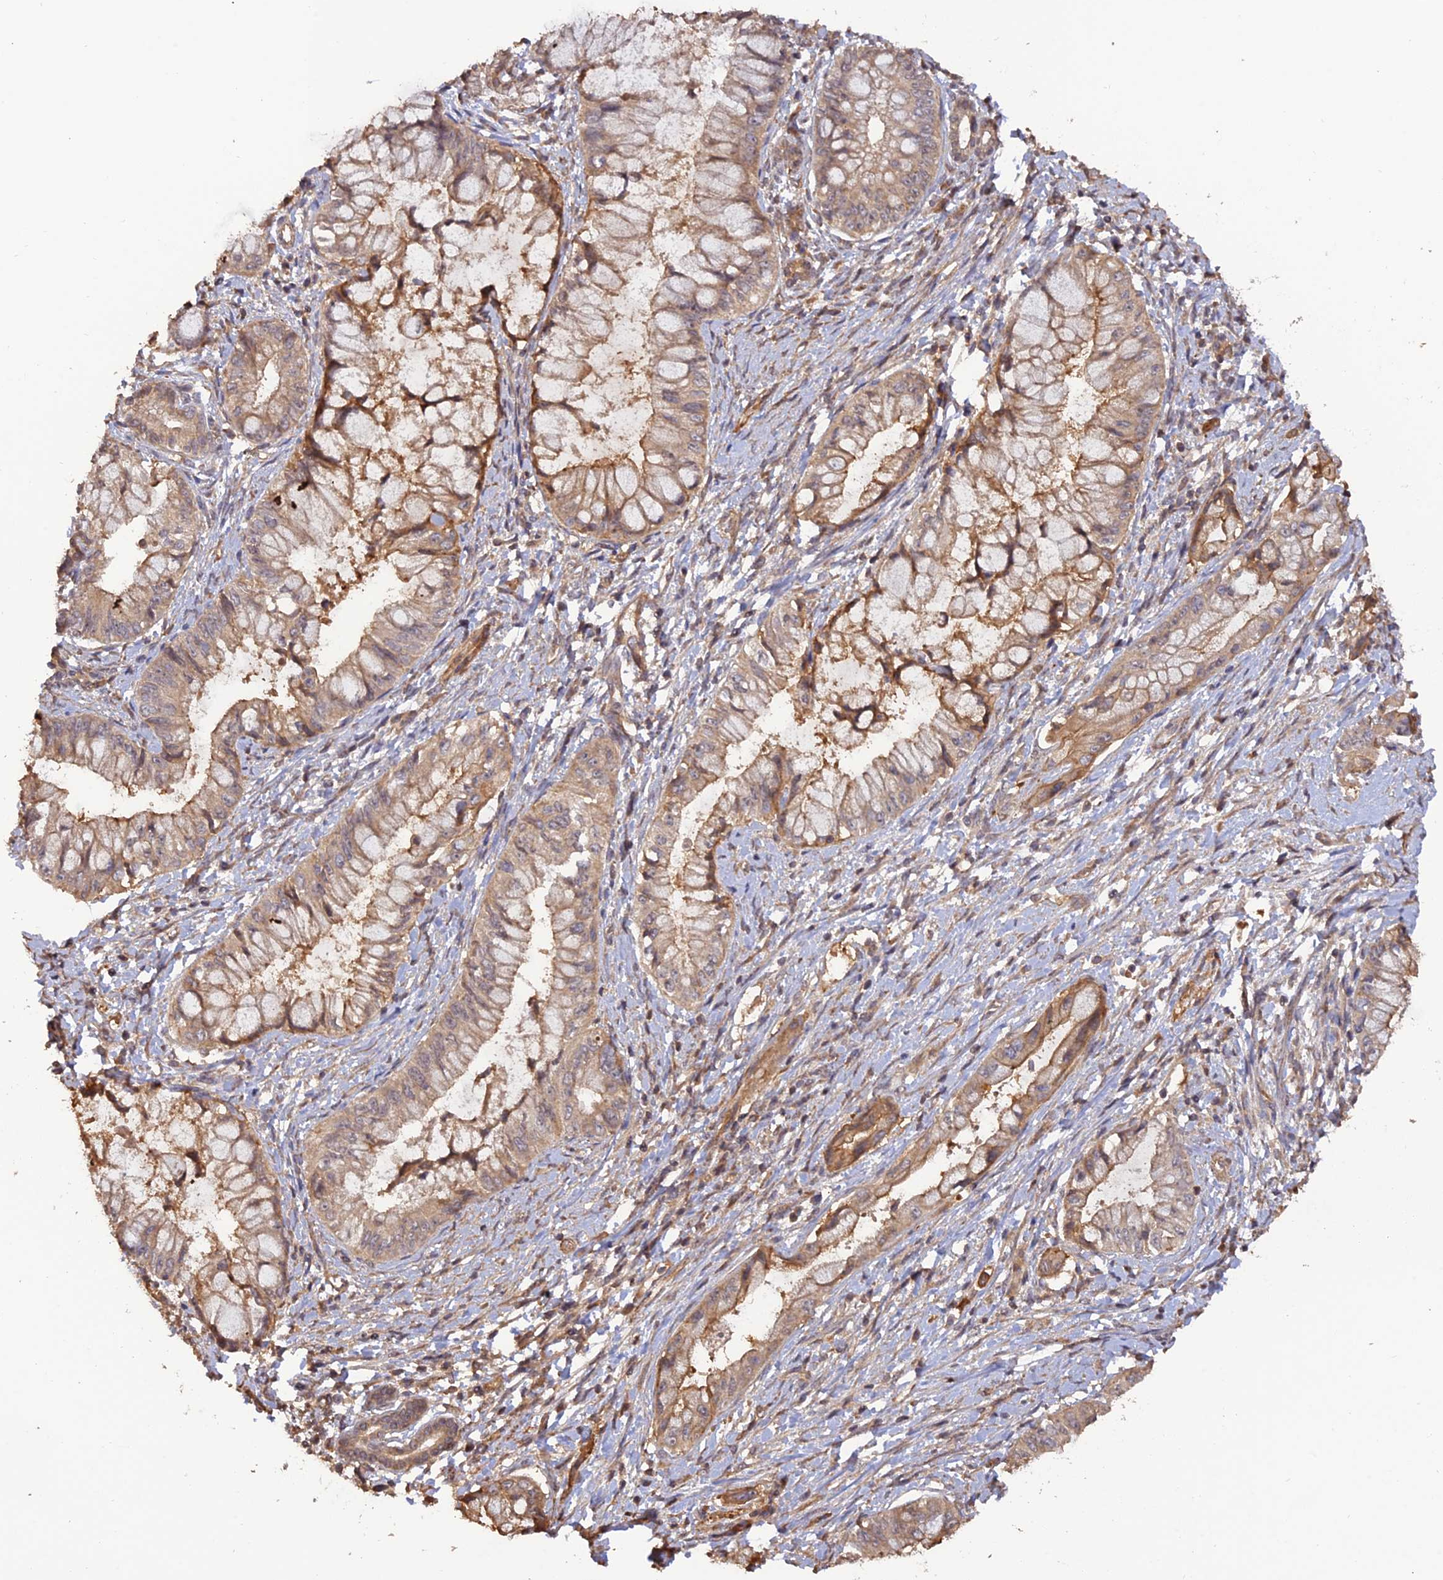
{"staining": {"intensity": "weak", "quantity": ">75%", "location": "cytoplasmic/membranous"}, "tissue": "pancreatic cancer", "cell_type": "Tumor cells", "image_type": "cancer", "snomed": [{"axis": "morphology", "description": "Adenocarcinoma, NOS"}, {"axis": "topography", "description": "Pancreas"}], "caption": "Protein expression analysis of pancreatic cancer (adenocarcinoma) demonstrates weak cytoplasmic/membranous expression in about >75% of tumor cells. The staining was performed using DAB, with brown indicating positive protein expression. Nuclei are stained blue with hematoxylin.", "gene": "CREBL2", "patient": {"sex": "male", "age": 48}}